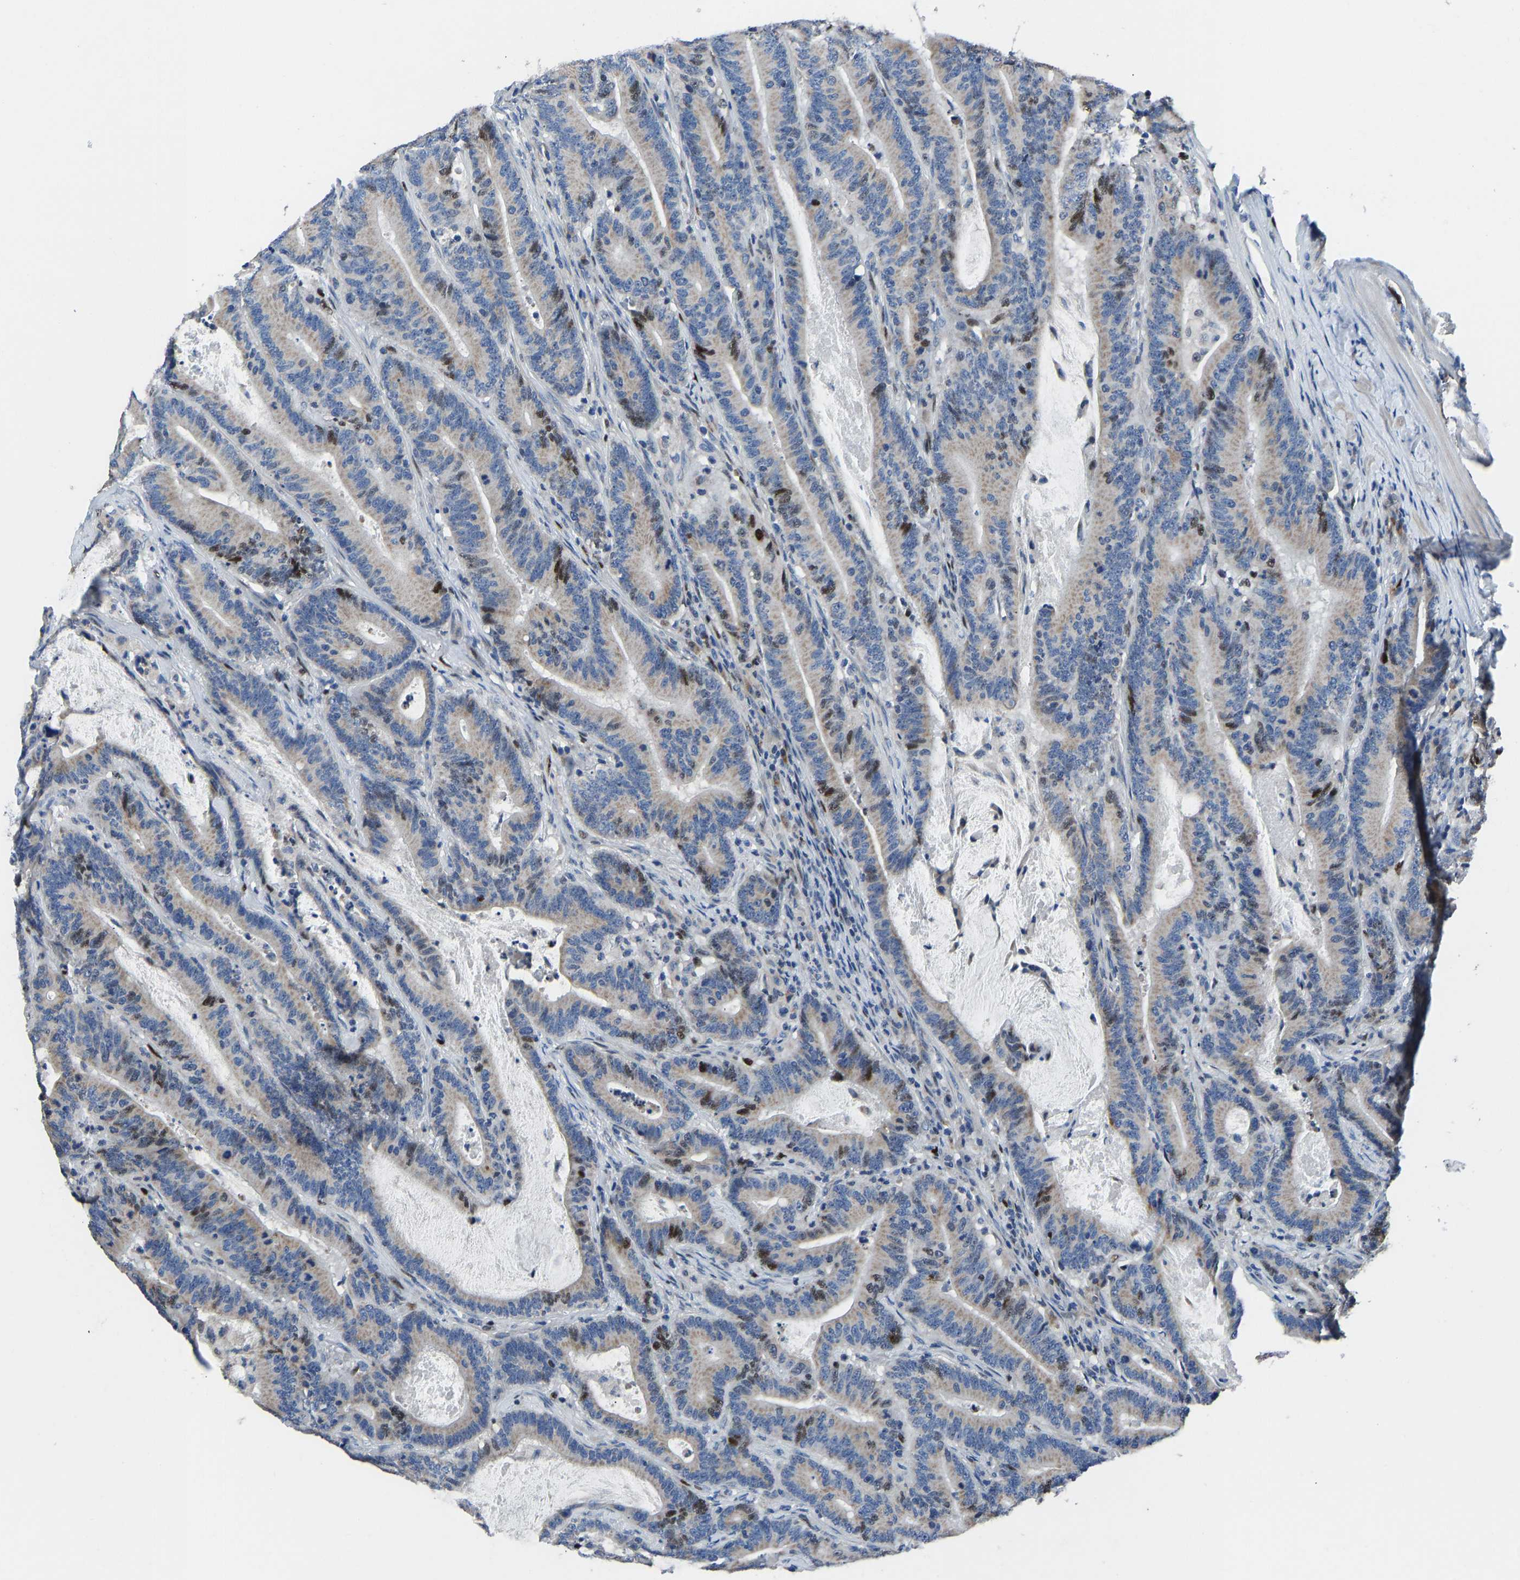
{"staining": {"intensity": "moderate", "quantity": "<25%", "location": "nuclear"}, "tissue": "colorectal cancer", "cell_type": "Tumor cells", "image_type": "cancer", "snomed": [{"axis": "morphology", "description": "Adenocarcinoma, NOS"}, {"axis": "topography", "description": "Colon"}], "caption": "This image shows immunohistochemistry (IHC) staining of human colorectal adenocarcinoma, with low moderate nuclear staining in about <25% of tumor cells.", "gene": "EGR1", "patient": {"sex": "female", "age": 66}}